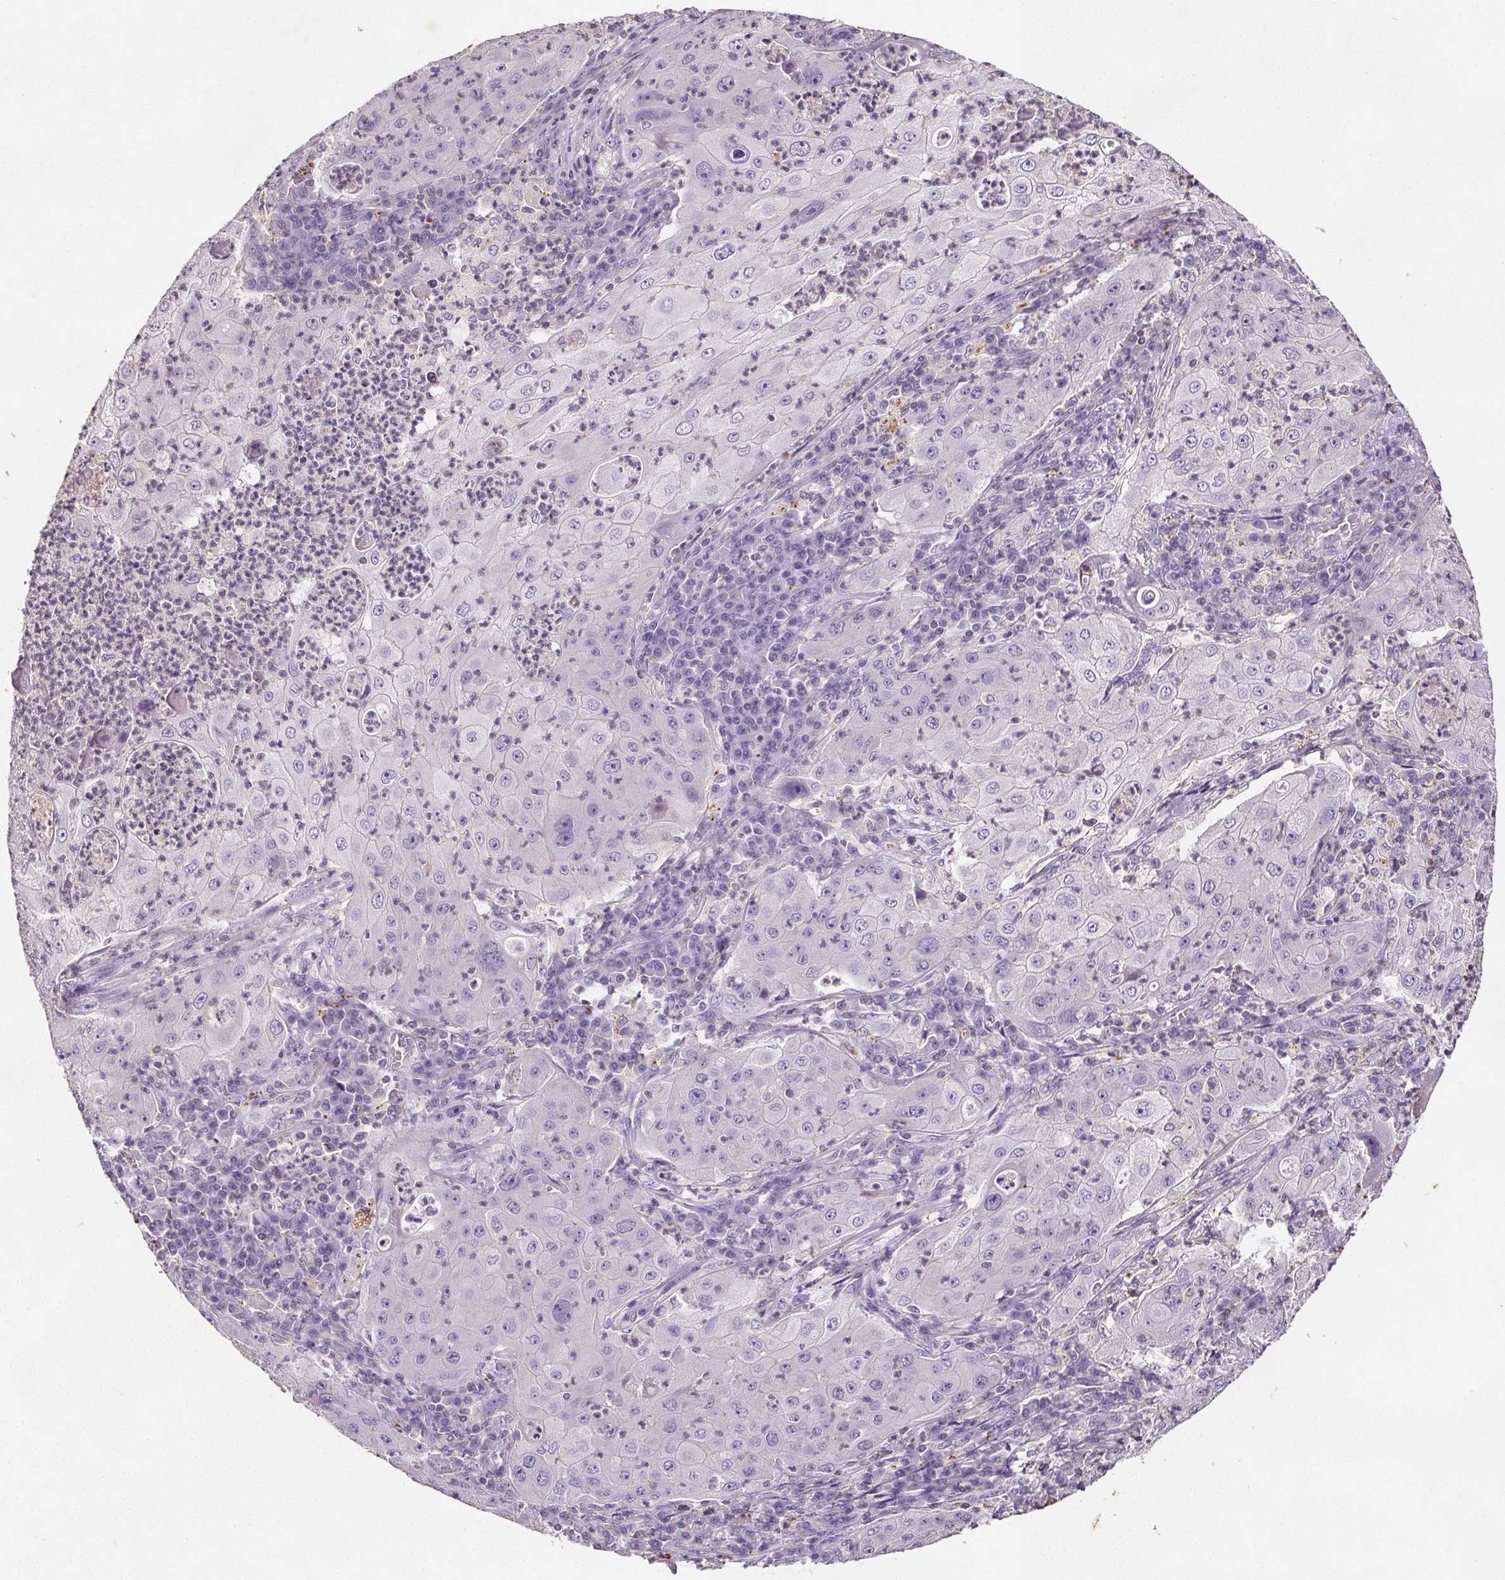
{"staining": {"intensity": "negative", "quantity": "none", "location": "none"}, "tissue": "lung cancer", "cell_type": "Tumor cells", "image_type": "cancer", "snomed": [{"axis": "morphology", "description": "Squamous cell carcinoma, NOS"}, {"axis": "topography", "description": "Lung"}], "caption": "This is an immunohistochemistry histopathology image of lung cancer (squamous cell carcinoma). There is no staining in tumor cells.", "gene": "C19orf84", "patient": {"sex": "female", "age": 59}}